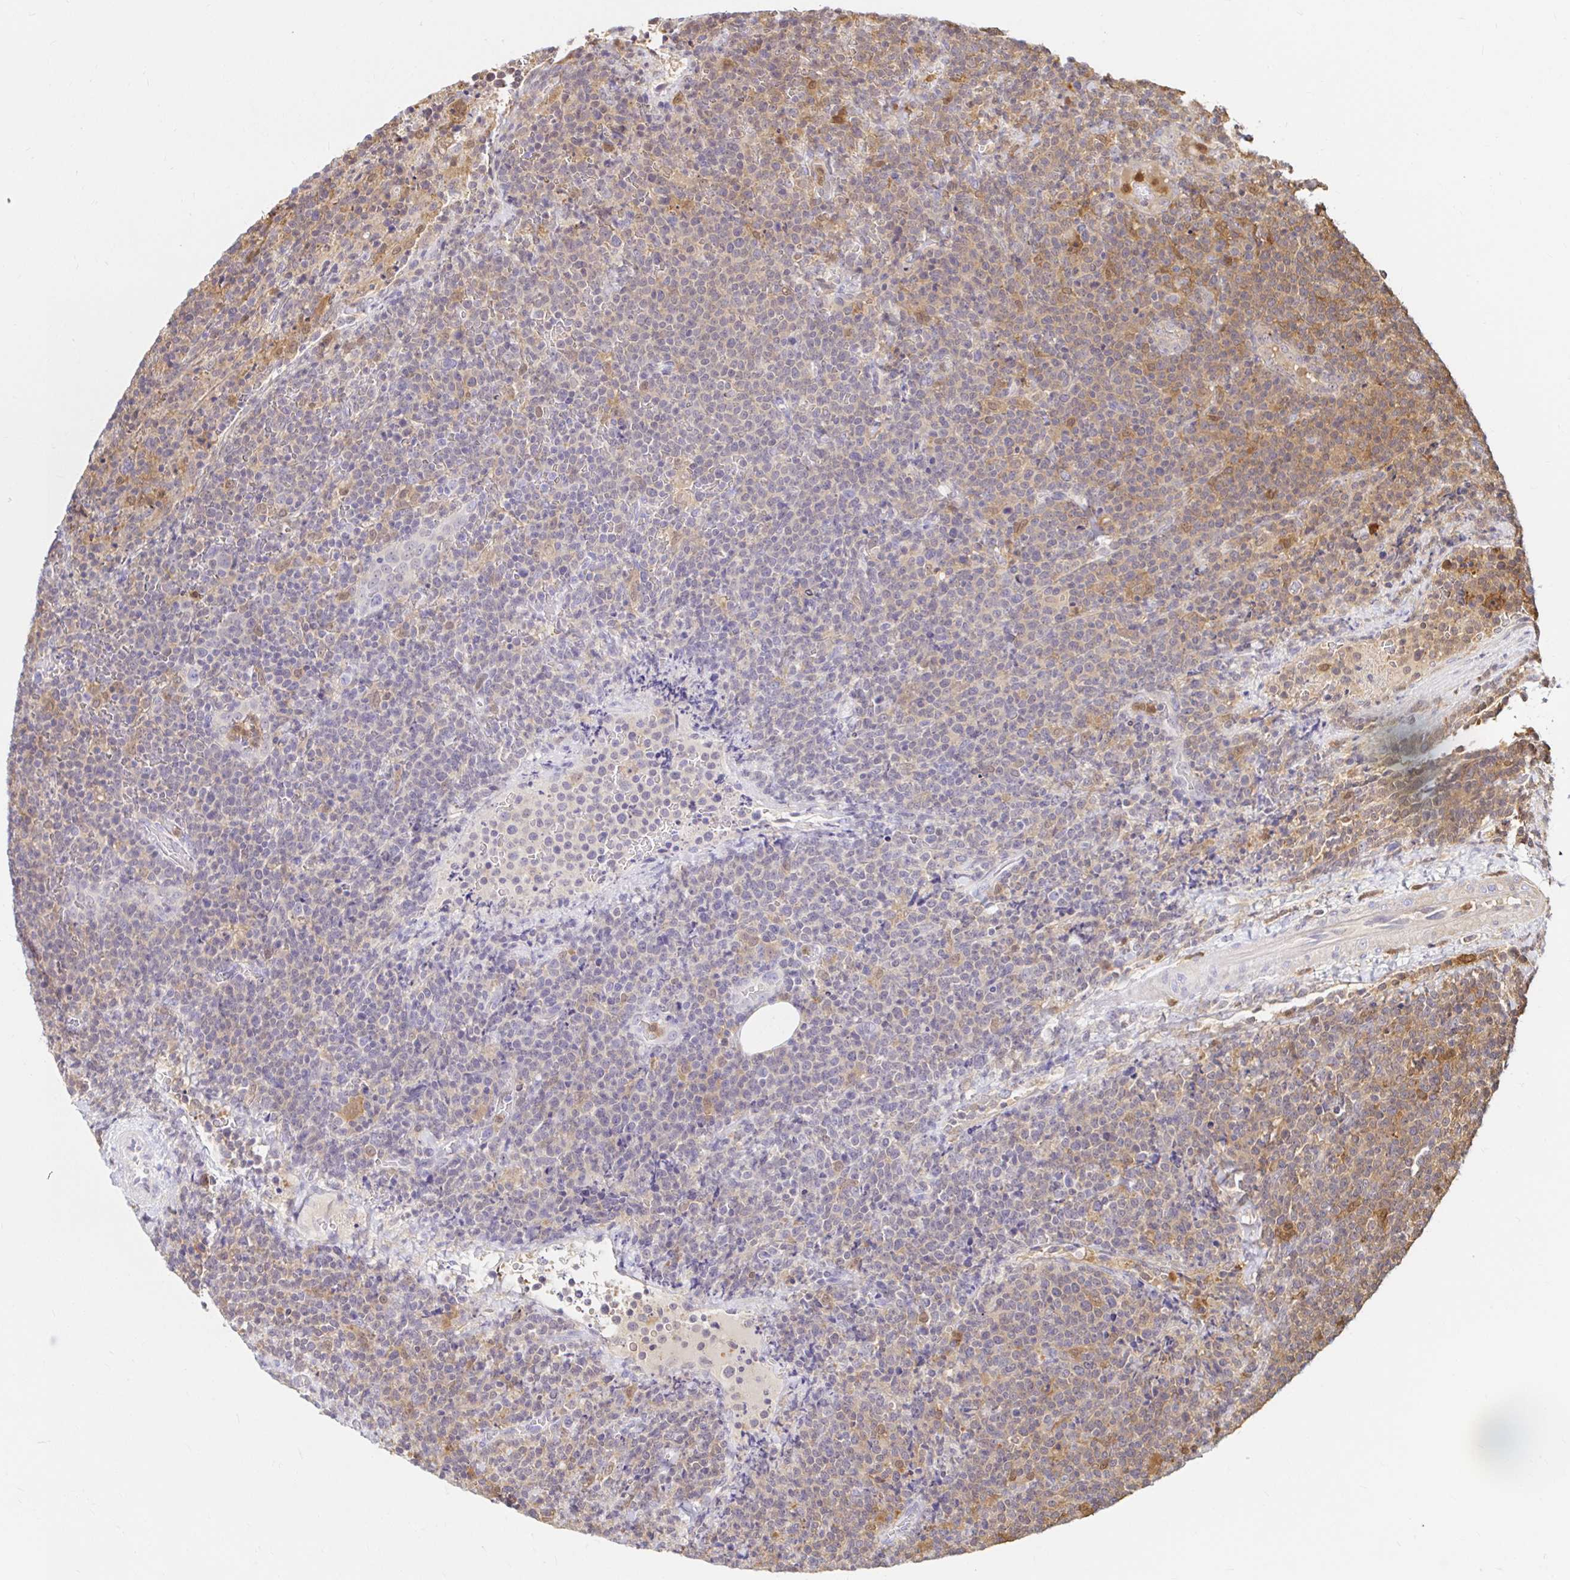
{"staining": {"intensity": "negative", "quantity": "none", "location": "none"}, "tissue": "lymphoma", "cell_type": "Tumor cells", "image_type": "cancer", "snomed": [{"axis": "morphology", "description": "Malignant lymphoma, non-Hodgkin's type, High grade"}, {"axis": "topography", "description": "Lymph node"}], "caption": "Tumor cells are negative for brown protein staining in malignant lymphoma, non-Hodgkin's type (high-grade).", "gene": "PYCARD", "patient": {"sex": "male", "age": 61}}